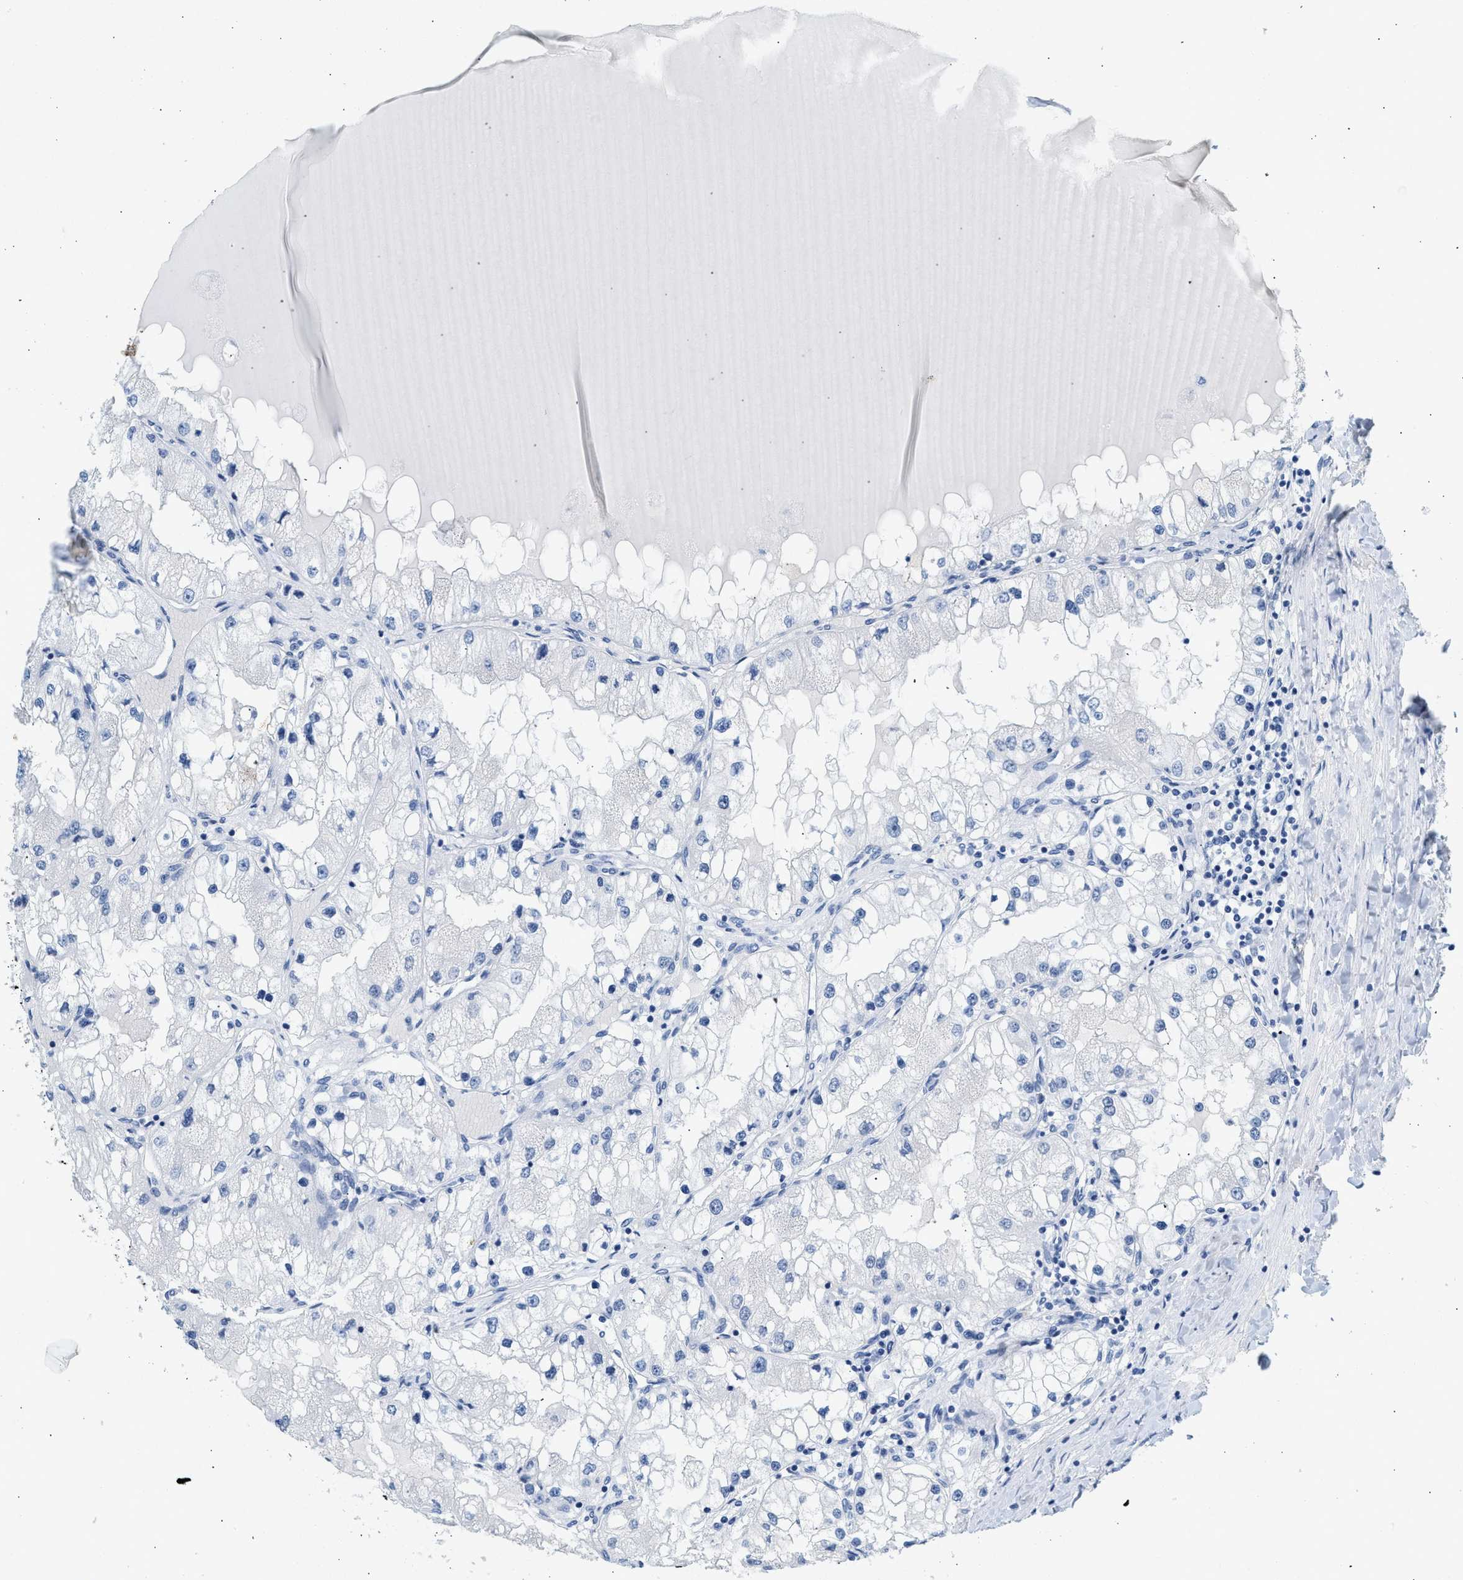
{"staining": {"intensity": "negative", "quantity": "none", "location": "none"}, "tissue": "renal cancer", "cell_type": "Tumor cells", "image_type": "cancer", "snomed": [{"axis": "morphology", "description": "Adenocarcinoma, NOS"}, {"axis": "topography", "description": "Kidney"}], "caption": "Tumor cells show no significant protein expression in renal cancer. Brightfield microscopy of immunohistochemistry stained with DAB (3,3'-diaminobenzidine) (brown) and hematoxylin (blue), captured at high magnification.", "gene": "HHATL", "patient": {"sex": "male", "age": 68}}